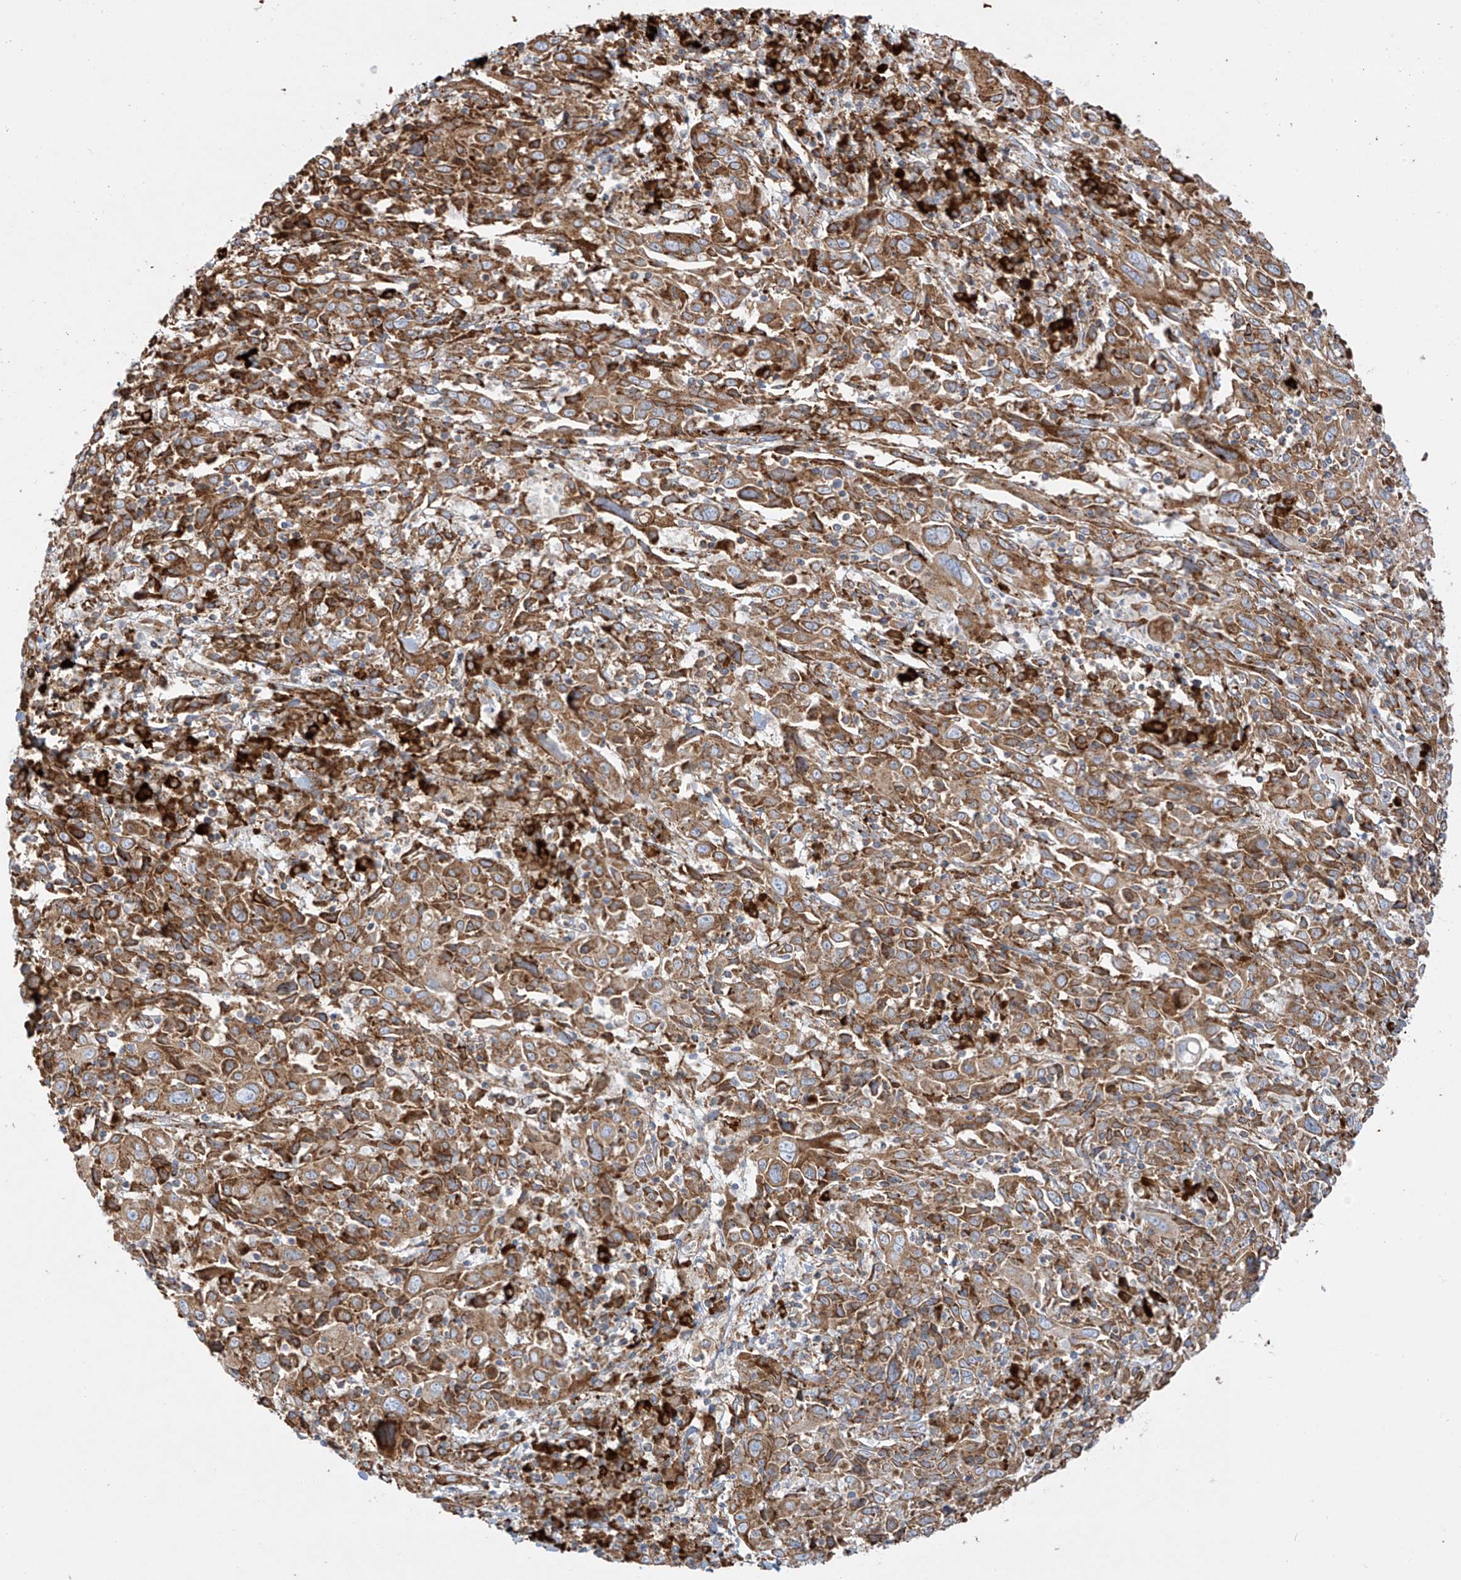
{"staining": {"intensity": "moderate", "quantity": ">75%", "location": "cytoplasmic/membranous"}, "tissue": "cervical cancer", "cell_type": "Tumor cells", "image_type": "cancer", "snomed": [{"axis": "morphology", "description": "Squamous cell carcinoma, NOS"}, {"axis": "topography", "description": "Cervix"}], "caption": "Moderate cytoplasmic/membranous protein positivity is appreciated in about >75% of tumor cells in cervical squamous cell carcinoma.", "gene": "MX1", "patient": {"sex": "female", "age": 46}}